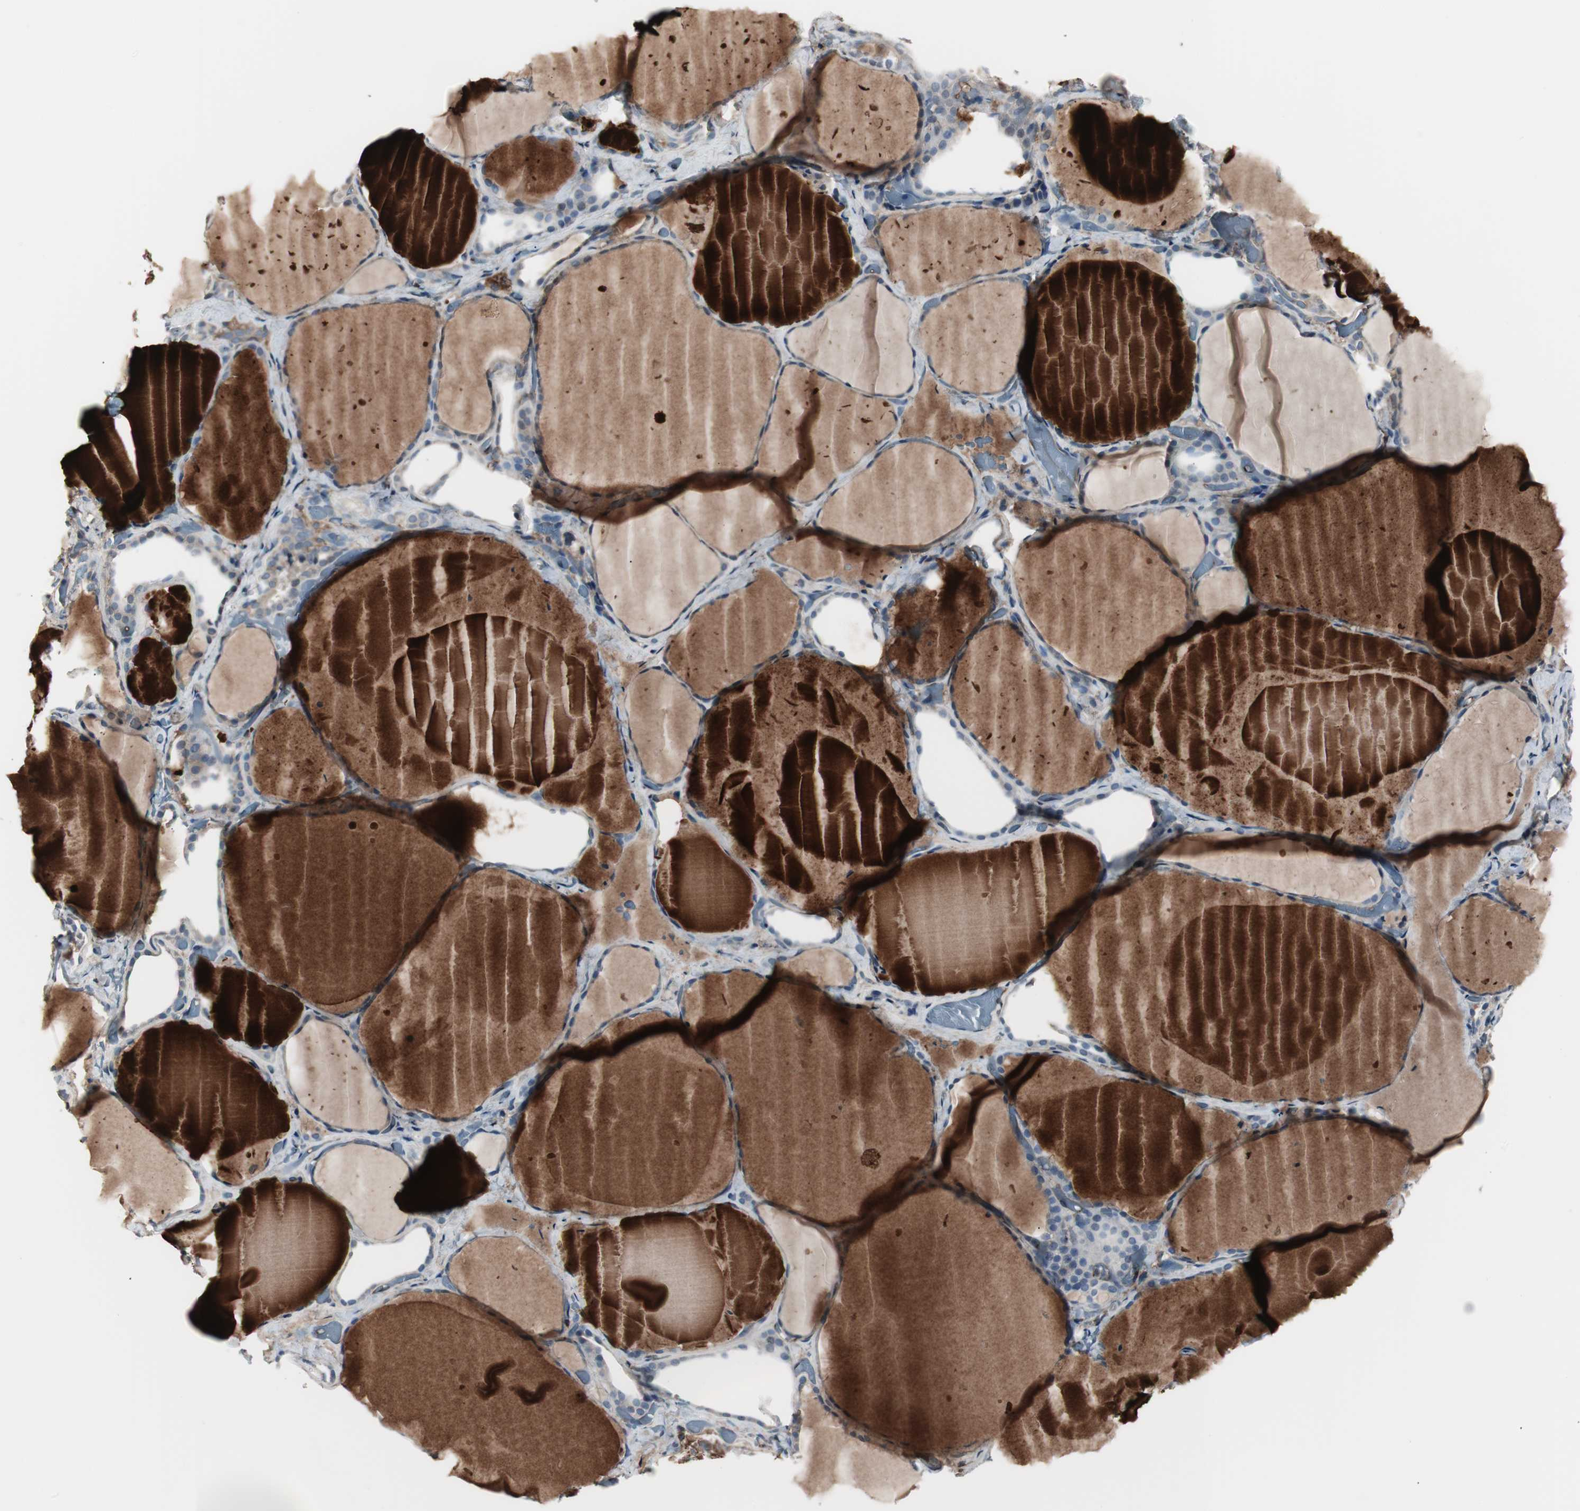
{"staining": {"intensity": "weak", "quantity": ">75%", "location": "cytoplasmic/membranous"}, "tissue": "thyroid gland", "cell_type": "Glandular cells", "image_type": "normal", "snomed": [{"axis": "morphology", "description": "Normal tissue, NOS"}, {"axis": "topography", "description": "Thyroid gland"}], "caption": "IHC (DAB (3,3'-diaminobenzidine)) staining of benign thyroid gland displays weak cytoplasmic/membranous protein expression in about >75% of glandular cells.", "gene": "B2M", "patient": {"sex": "female", "age": 22}}